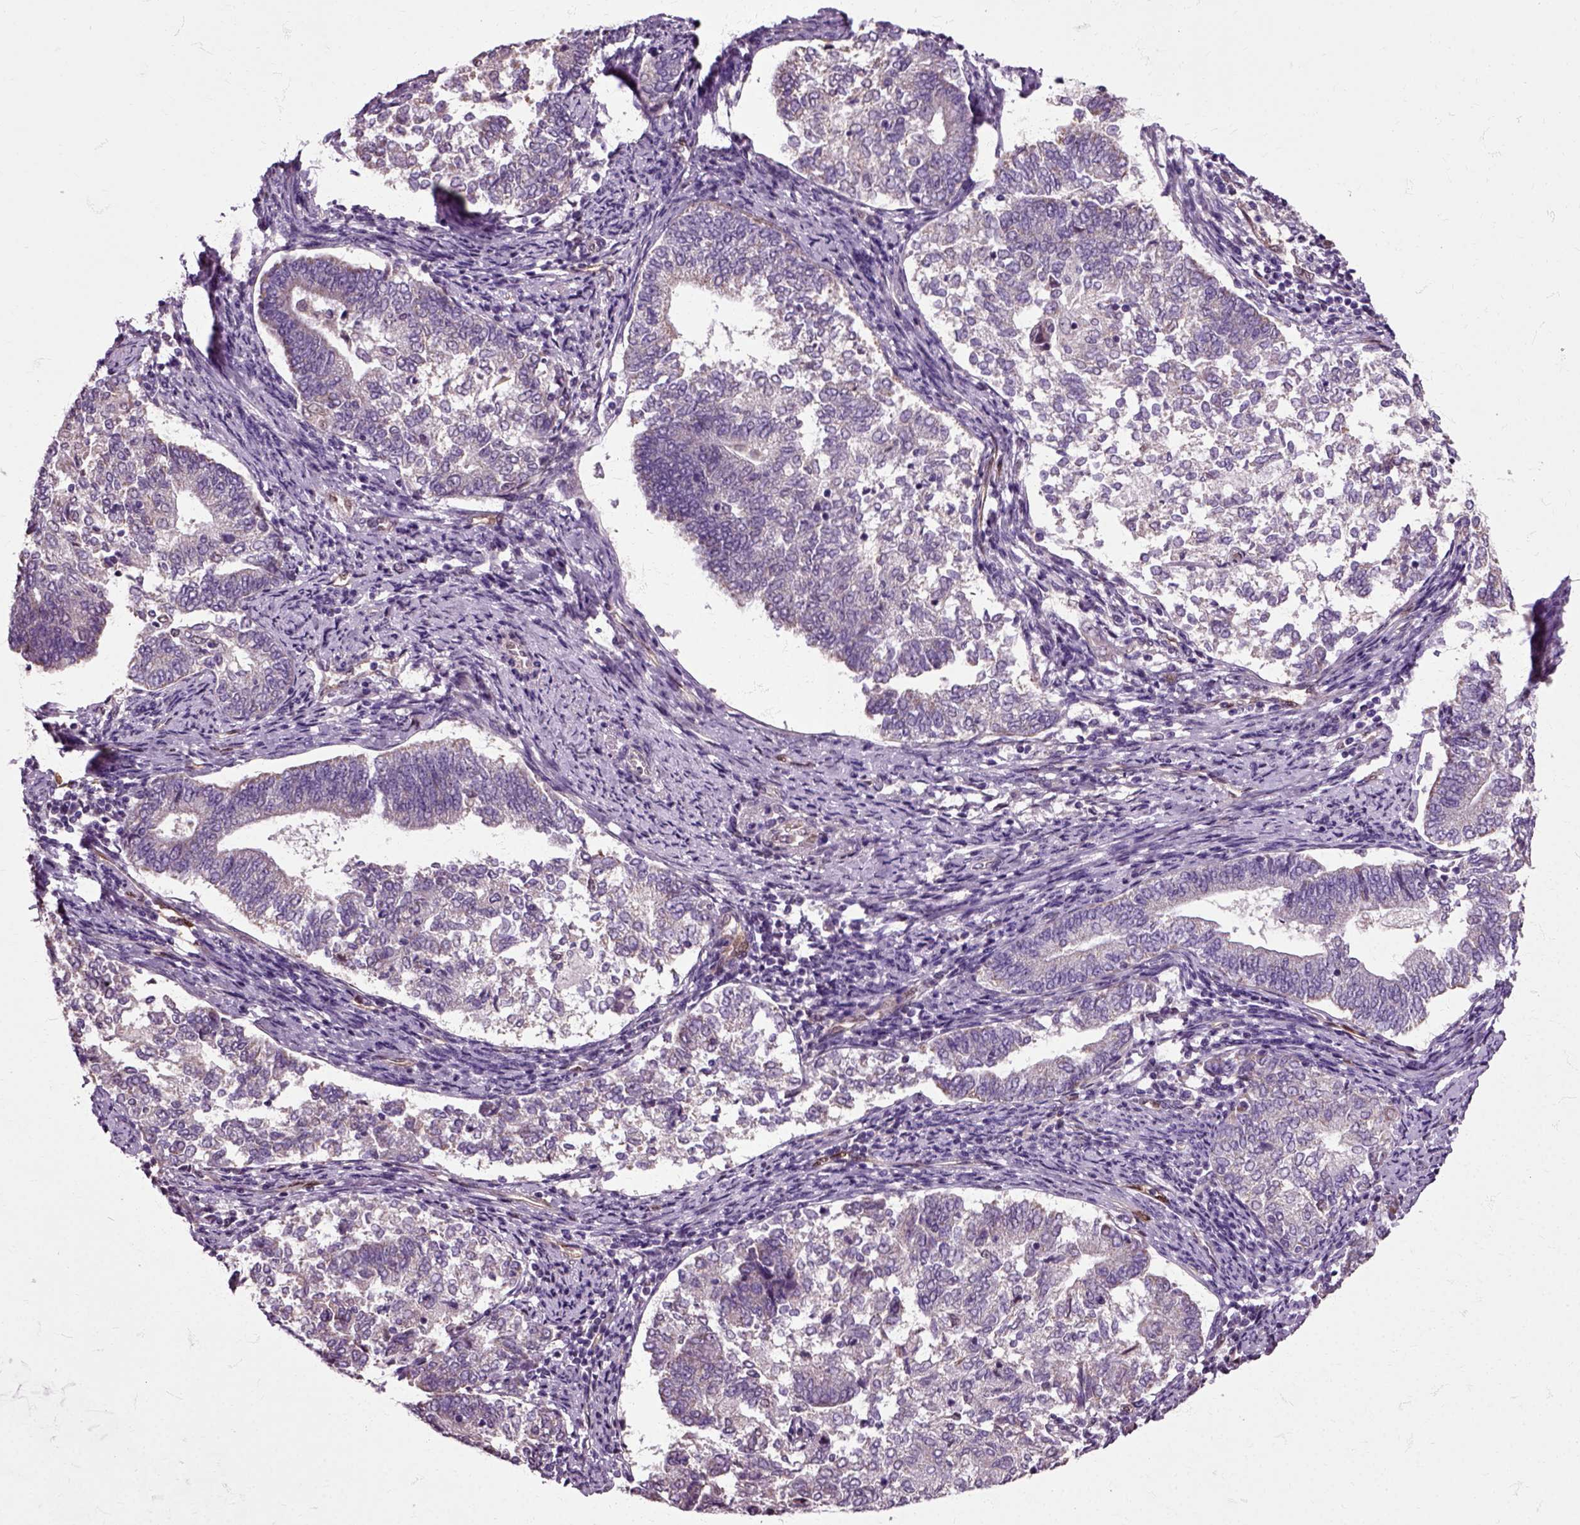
{"staining": {"intensity": "negative", "quantity": "none", "location": "none"}, "tissue": "endometrial cancer", "cell_type": "Tumor cells", "image_type": "cancer", "snomed": [{"axis": "morphology", "description": "Adenocarcinoma, NOS"}, {"axis": "topography", "description": "Endometrium"}], "caption": "Tumor cells show no significant expression in endometrial cancer (adenocarcinoma).", "gene": "HSPA2", "patient": {"sex": "female", "age": 65}}